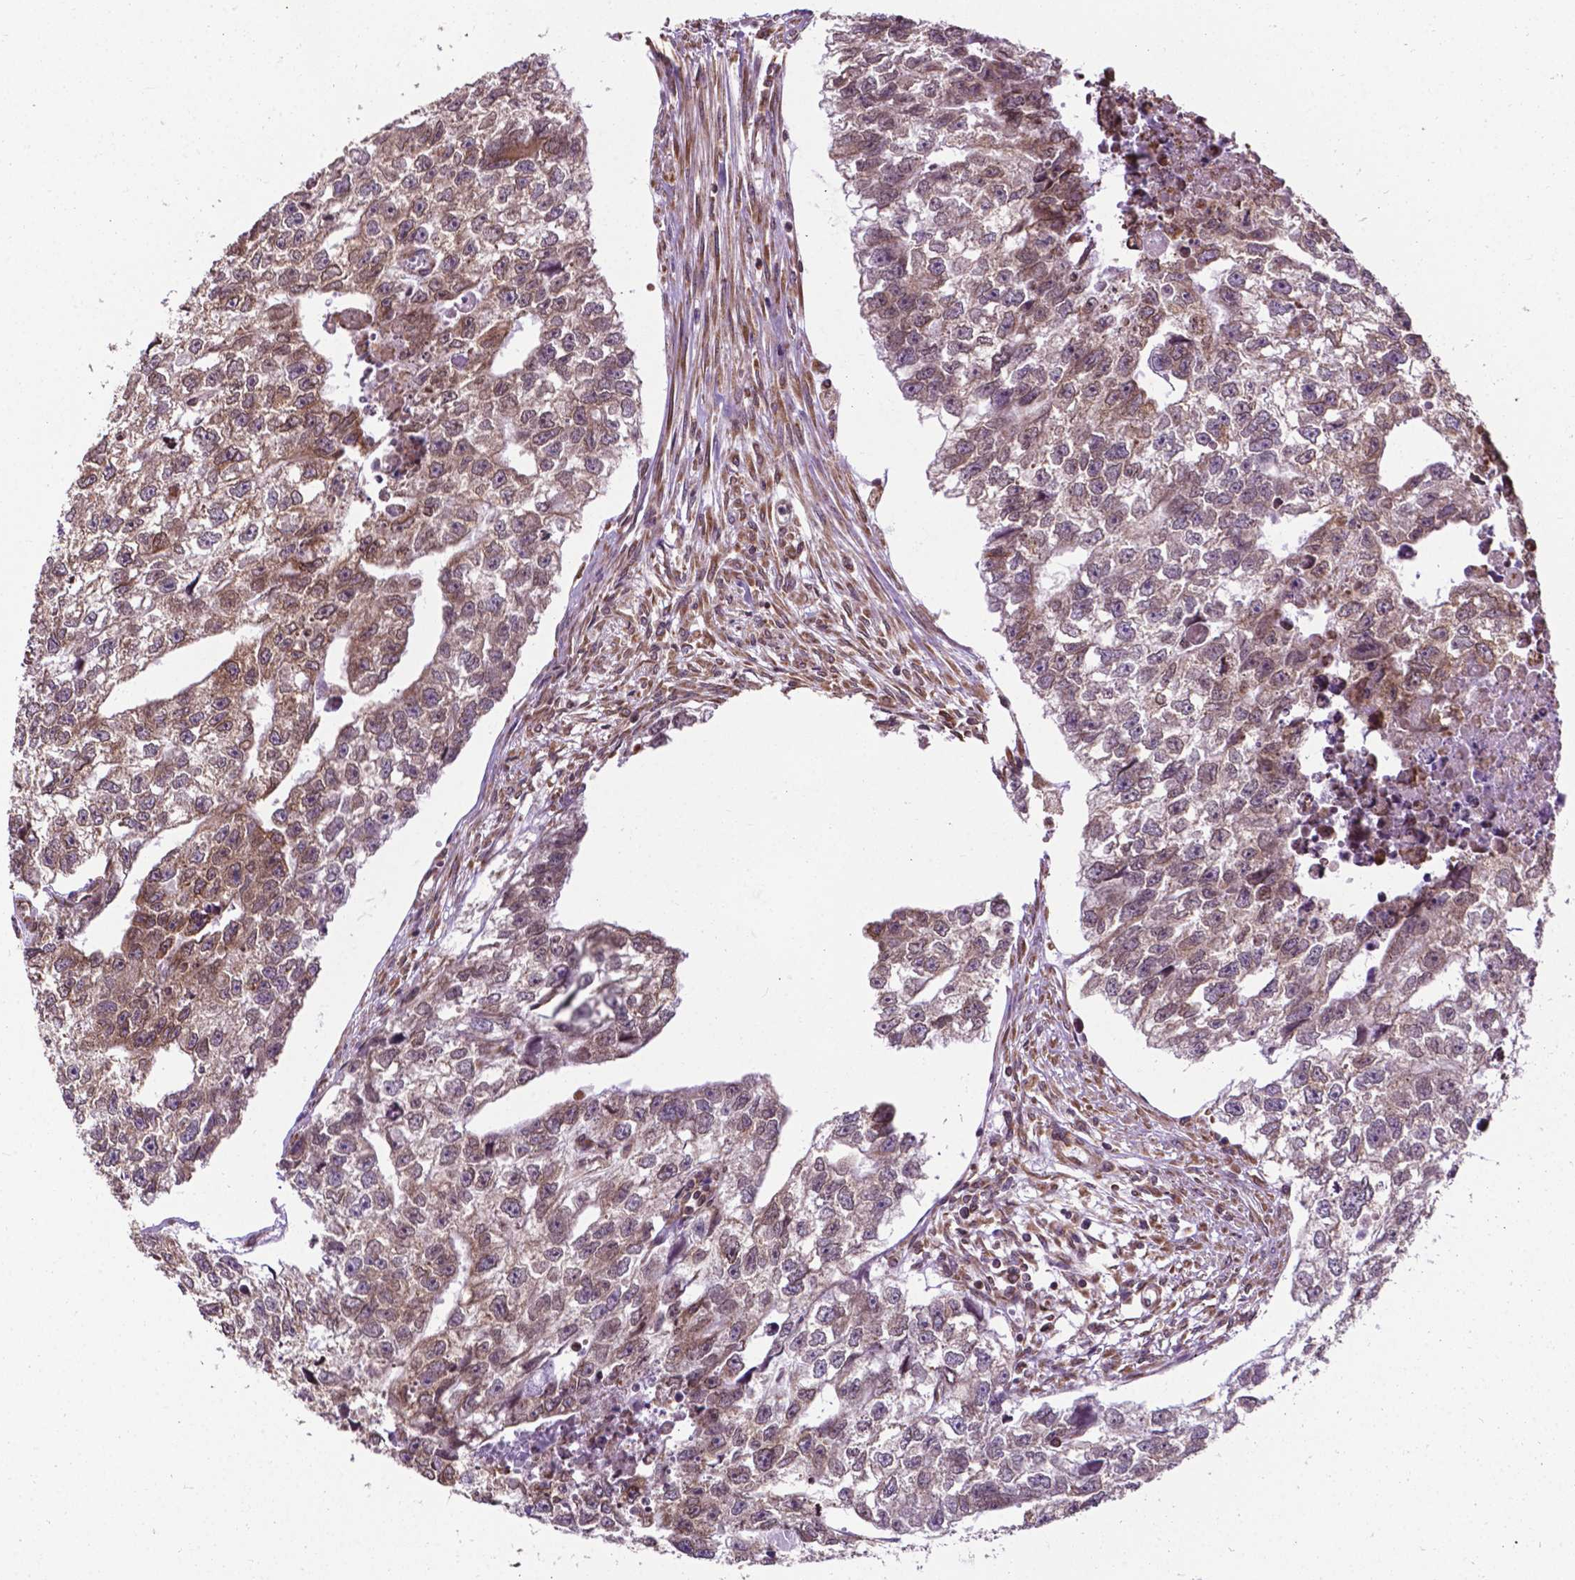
{"staining": {"intensity": "negative", "quantity": "none", "location": "none"}, "tissue": "testis cancer", "cell_type": "Tumor cells", "image_type": "cancer", "snomed": [{"axis": "morphology", "description": "Carcinoma, Embryonal, NOS"}, {"axis": "morphology", "description": "Teratoma, malignant, NOS"}, {"axis": "topography", "description": "Testis"}], "caption": "Testis teratoma (malignant) was stained to show a protein in brown. There is no significant positivity in tumor cells.", "gene": "GANAB", "patient": {"sex": "male", "age": 44}}